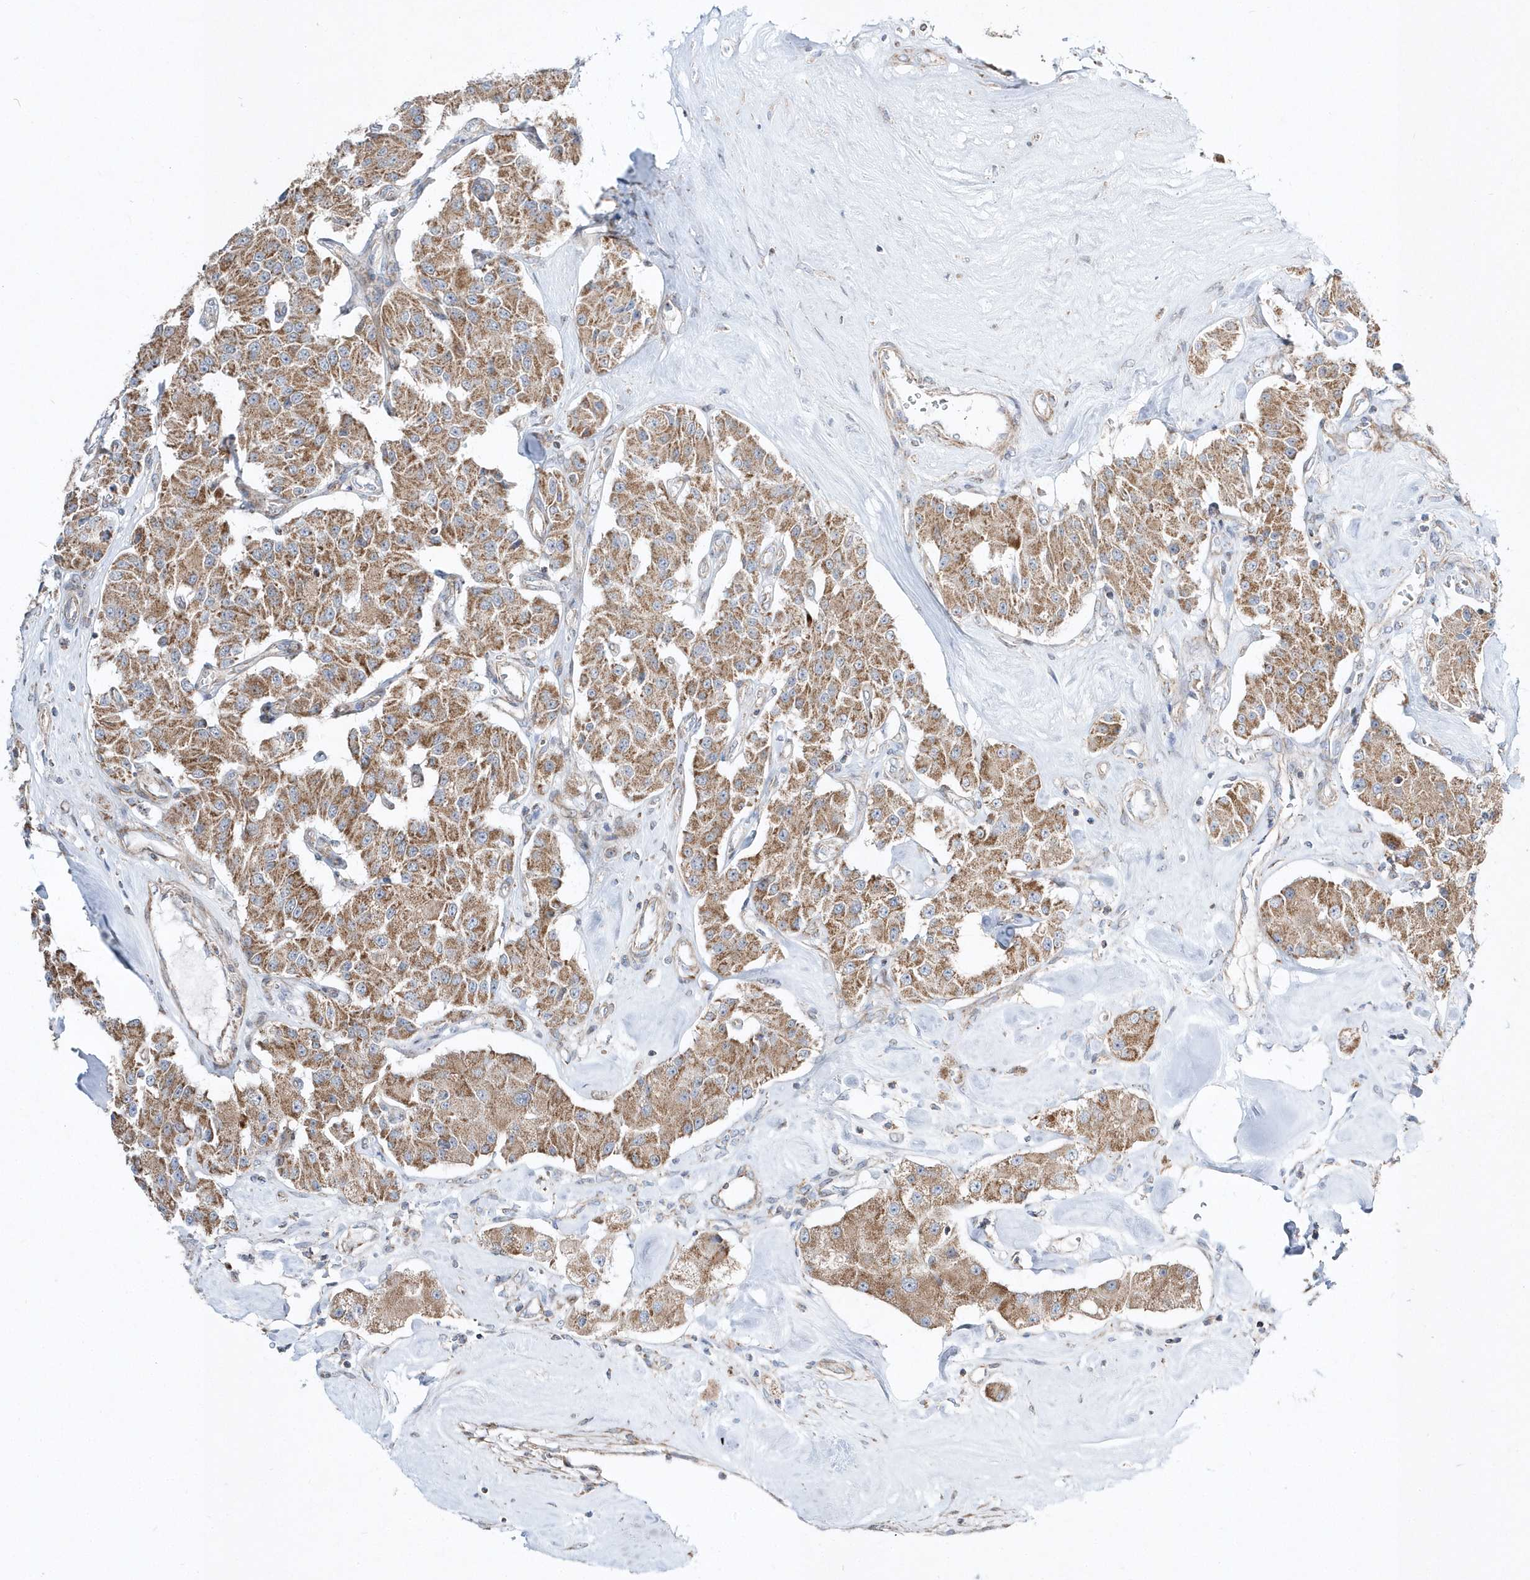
{"staining": {"intensity": "moderate", "quantity": ">75%", "location": "cytoplasmic/membranous"}, "tissue": "carcinoid", "cell_type": "Tumor cells", "image_type": "cancer", "snomed": [{"axis": "morphology", "description": "Carcinoid, malignant, NOS"}, {"axis": "topography", "description": "Pancreas"}], "caption": "Approximately >75% of tumor cells in human malignant carcinoid exhibit moderate cytoplasmic/membranous protein staining as visualized by brown immunohistochemical staining.", "gene": "OPA1", "patient": {"sex": "male", "age": 41}}